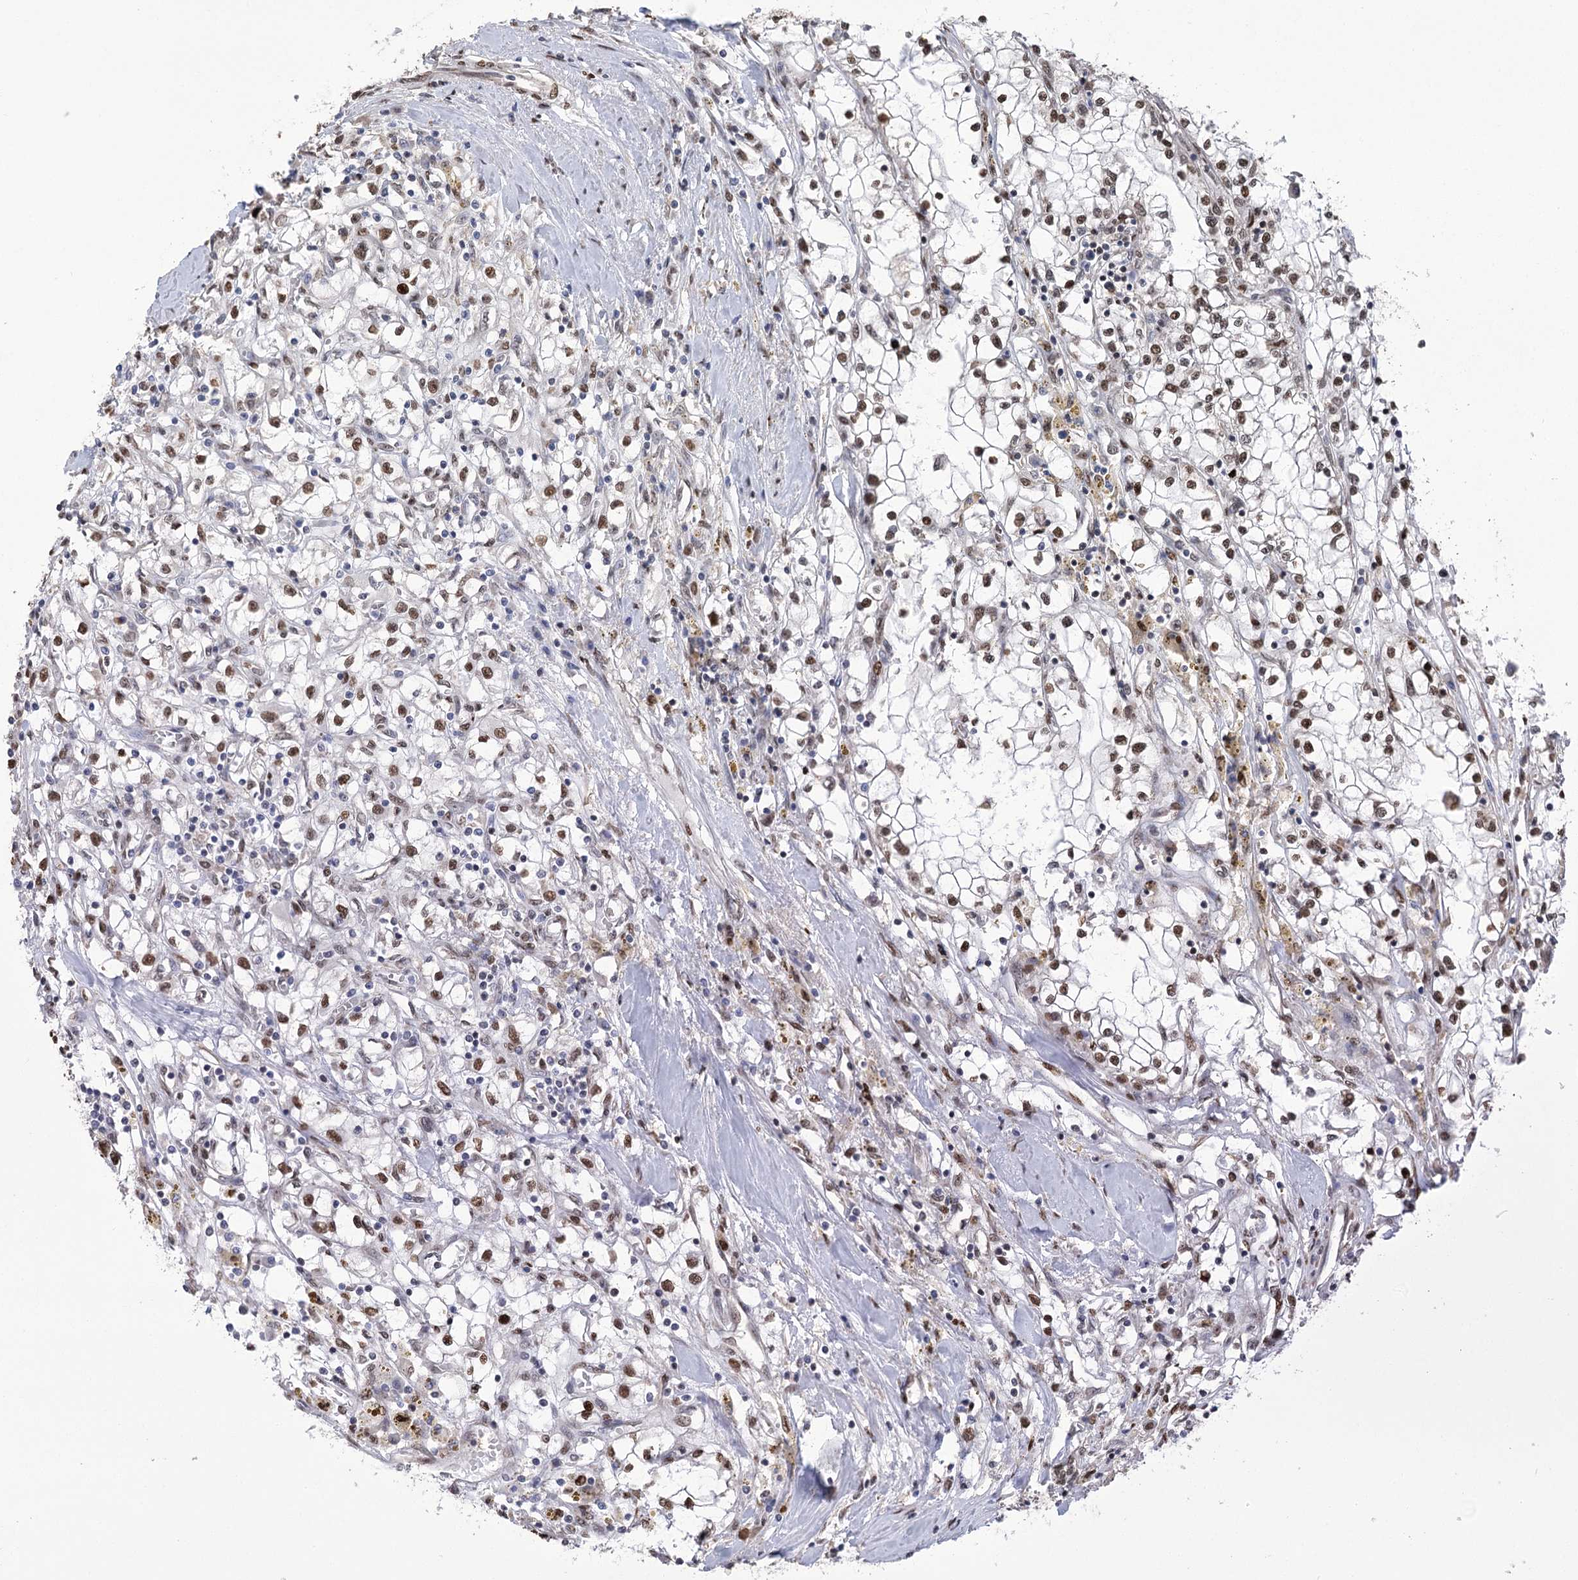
{"staining": {"intensity": "moderate", "quantity": ">75%", "location": "nuclear"}, "tissue": "renal cancer", "cell_type": "Tumor cells", "image_type": "cancer", "snomed": [{"axis": "morphology", "description": "Adenocarcinoma, NOS"}, {"axis": "topography", "description": "Kidney"}], "caption": "This histopathology image exhibits IHC staining of renal cancer (adenocarcinoma), with medium moderate nuclear positivity in about >75% of tumor cells.", "gene": "NFU1", "patient": {"sex": "male", "age": 56}}